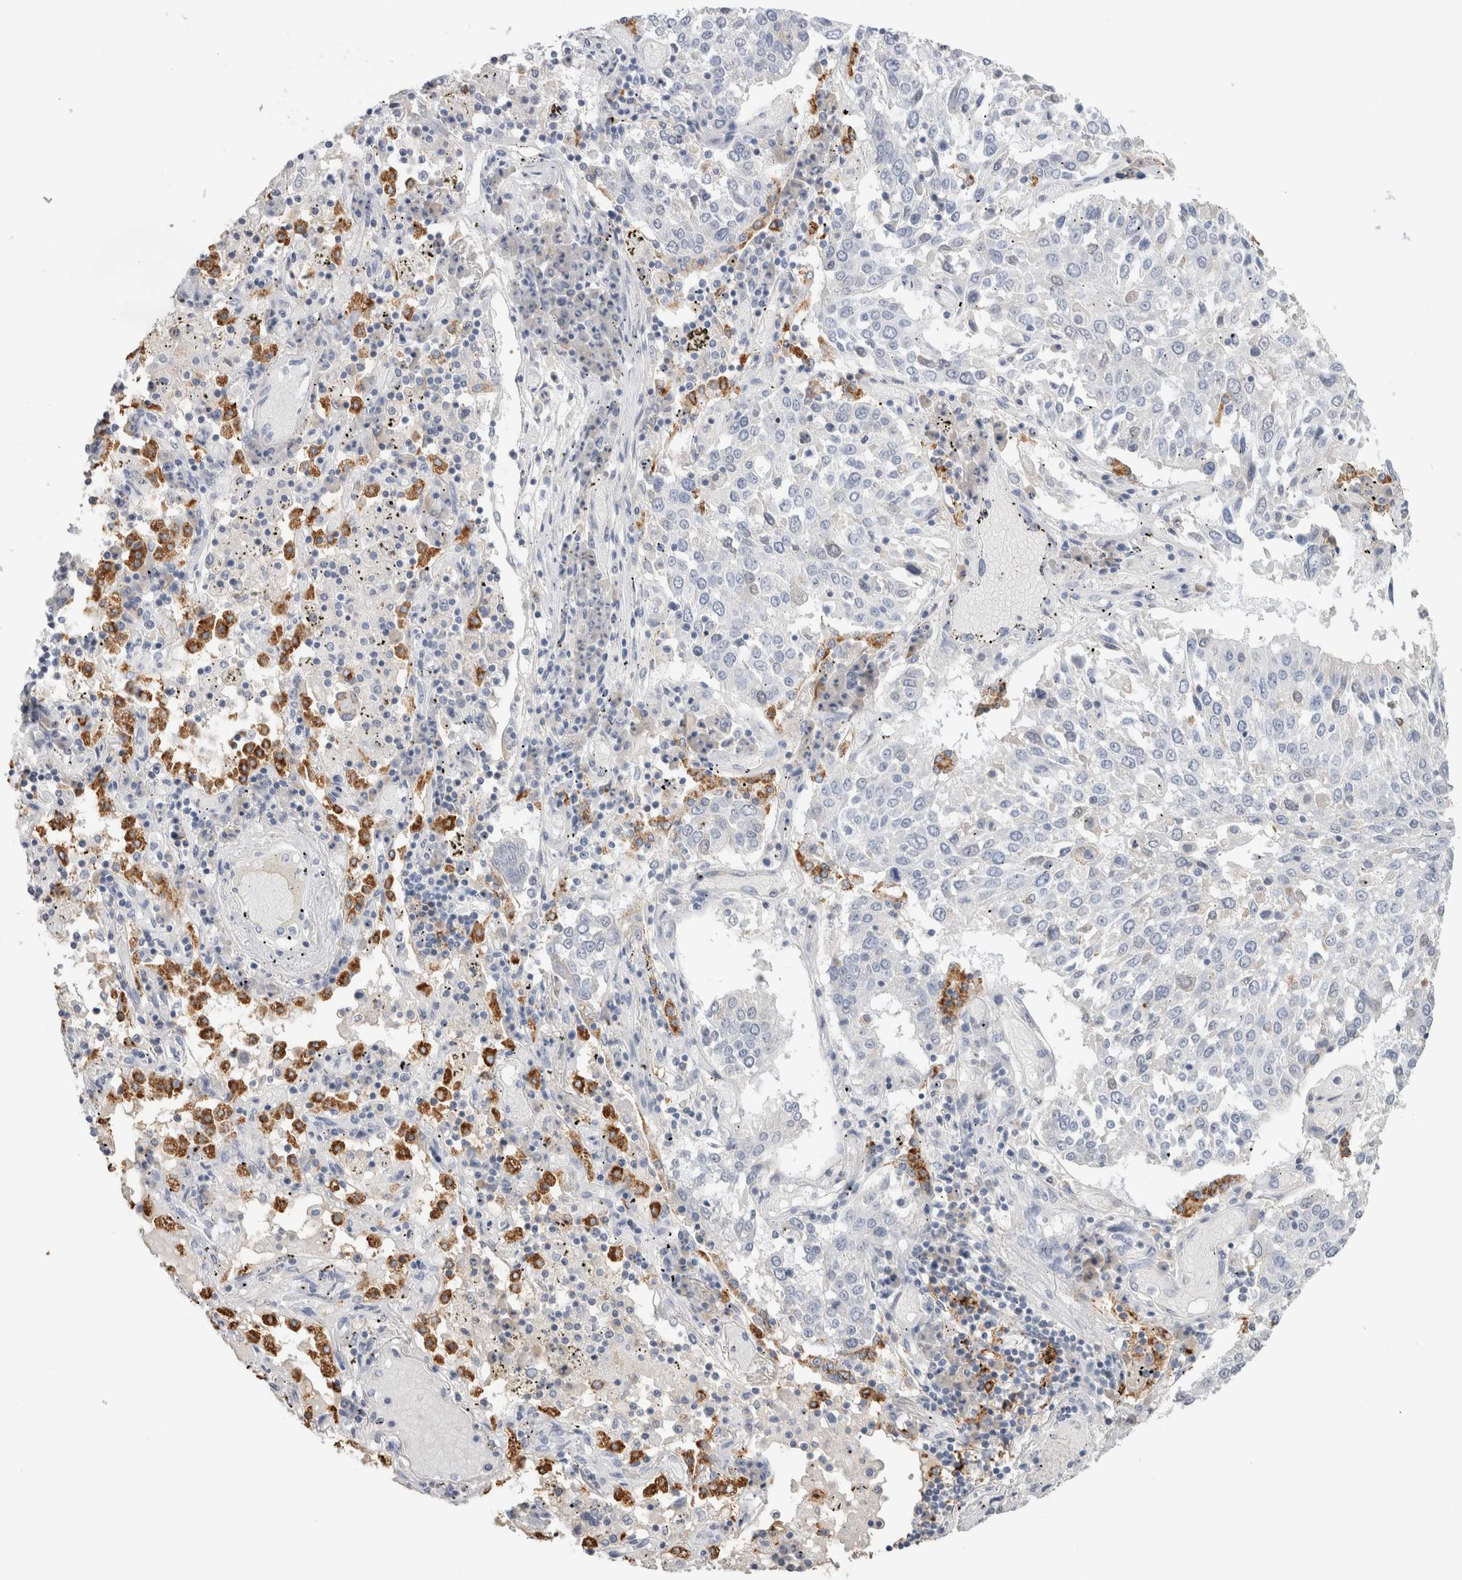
{"staining": {"intensity": "negative", "quantity": "none", "location": "none"}, "tissue": "lung cancer", "cell_type": "Tumor cells", "image_type": "cancer", "snomed": [{"axis": "morphology", "description": "Squamous cell carcinoma, NOS"}, {"axis": "topography", "description": "Lung"}], "caption": "DAB immunohistochemical staining of human lung cancer shows no significant expression in tumor cells.", "gene": "LAMP3", "patient": {"sex": "male", "age": 65}}